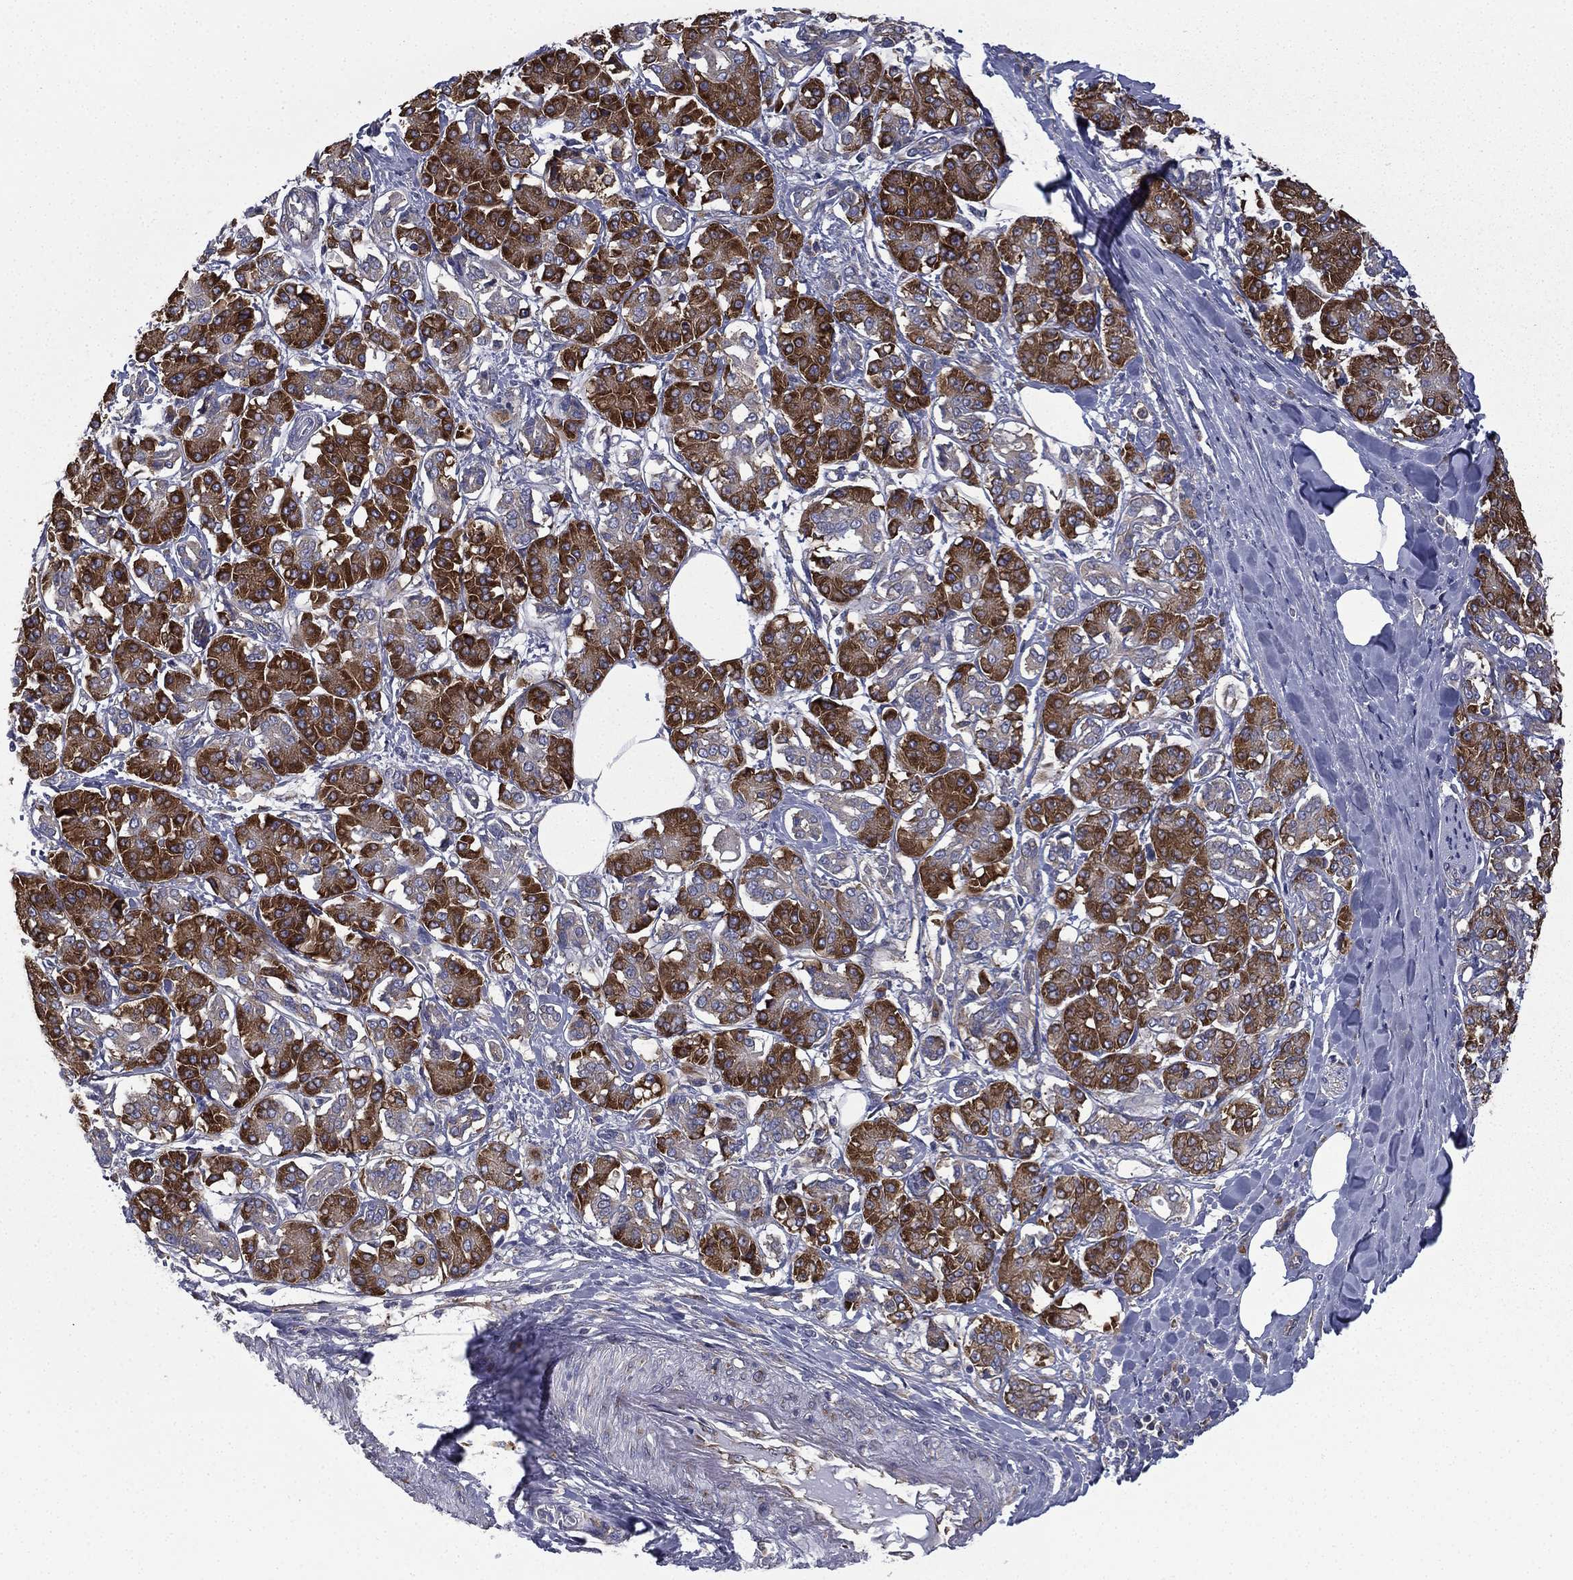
{"staining": {"intensity": "strong", "quantity": "25%-75%", "location": "cytoplasmic/membranous"}, "tissue": "pancreatic cancer", "cell_type": "Tumor cells", "image_type": "cancer", "snomed": [{"axis": "morphology", "description": "Adenocarcinoma, NOS"}, {"axis": "topography", "description": "Pancreas"}], "caption": "Protein staining by immunohistochemistry demonstrates strong cytoplasmic/membranous staining in approximately 25%-75% of tumor cells in pancreatic cancer. The protein is shown in brown color, while the nuclei are stained blue.", "gene": "FARSA", "patient": {"sex": "female", "age": 56}}